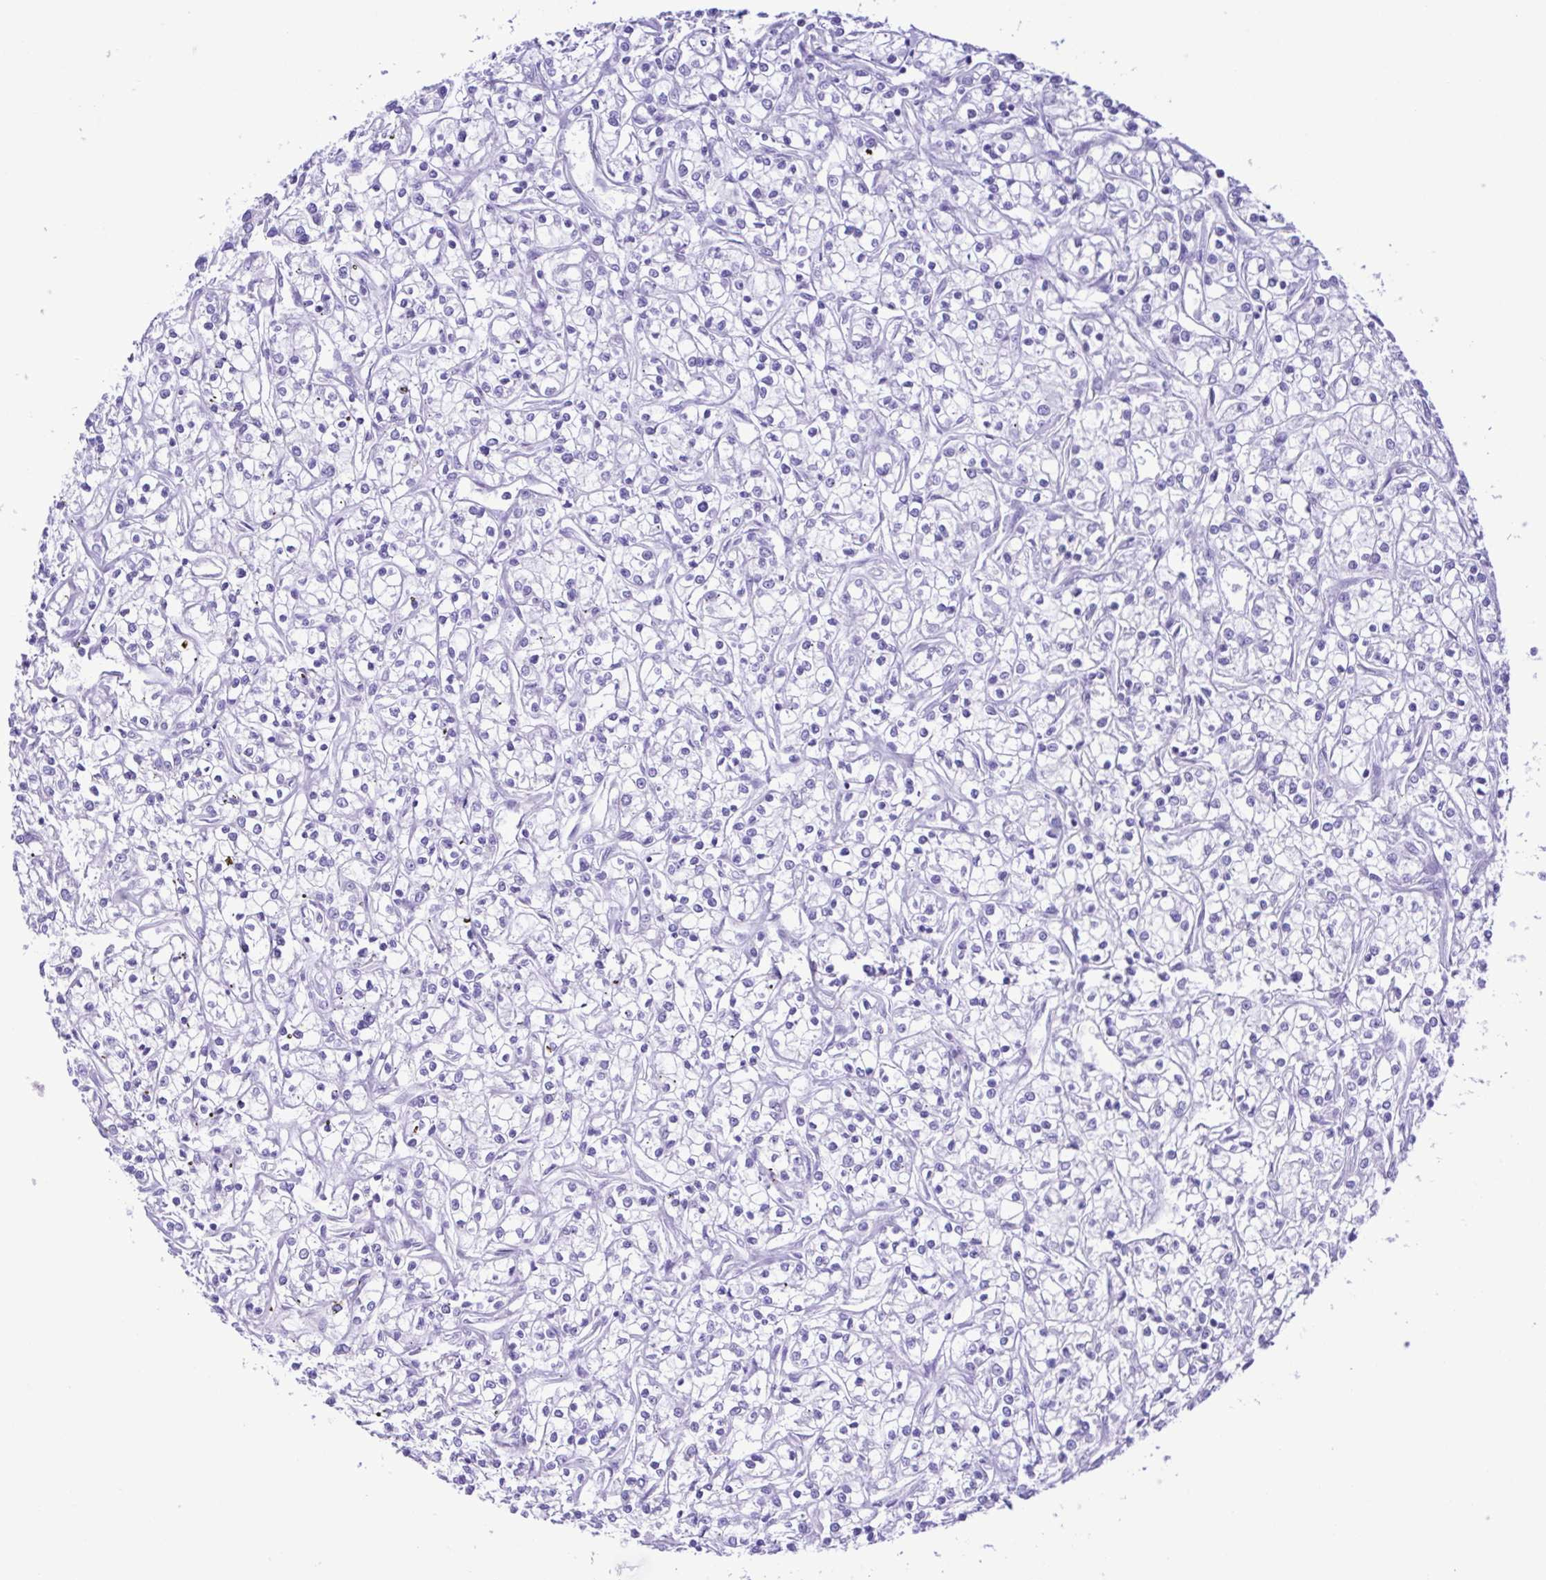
{"staining": {"intensity": "negative", "quantity": "none", "location": "none"}, "tissue": "renal cancer", "cell_type": "Tumor cells", "image_type": "cancer", "snomed": [{"axis": "morphology", "description": "Adenocarcinoma, NOS"}, {"axis": "topography", "description": "Kidney"}], "caption": "An IHC image of adenocarcinoma (renal) is shown. There is no staining in tumor cells of adenocarcinoma (renal).", "gene": "CYP17A1", "patient": {"sex": "female", "age": 59}}